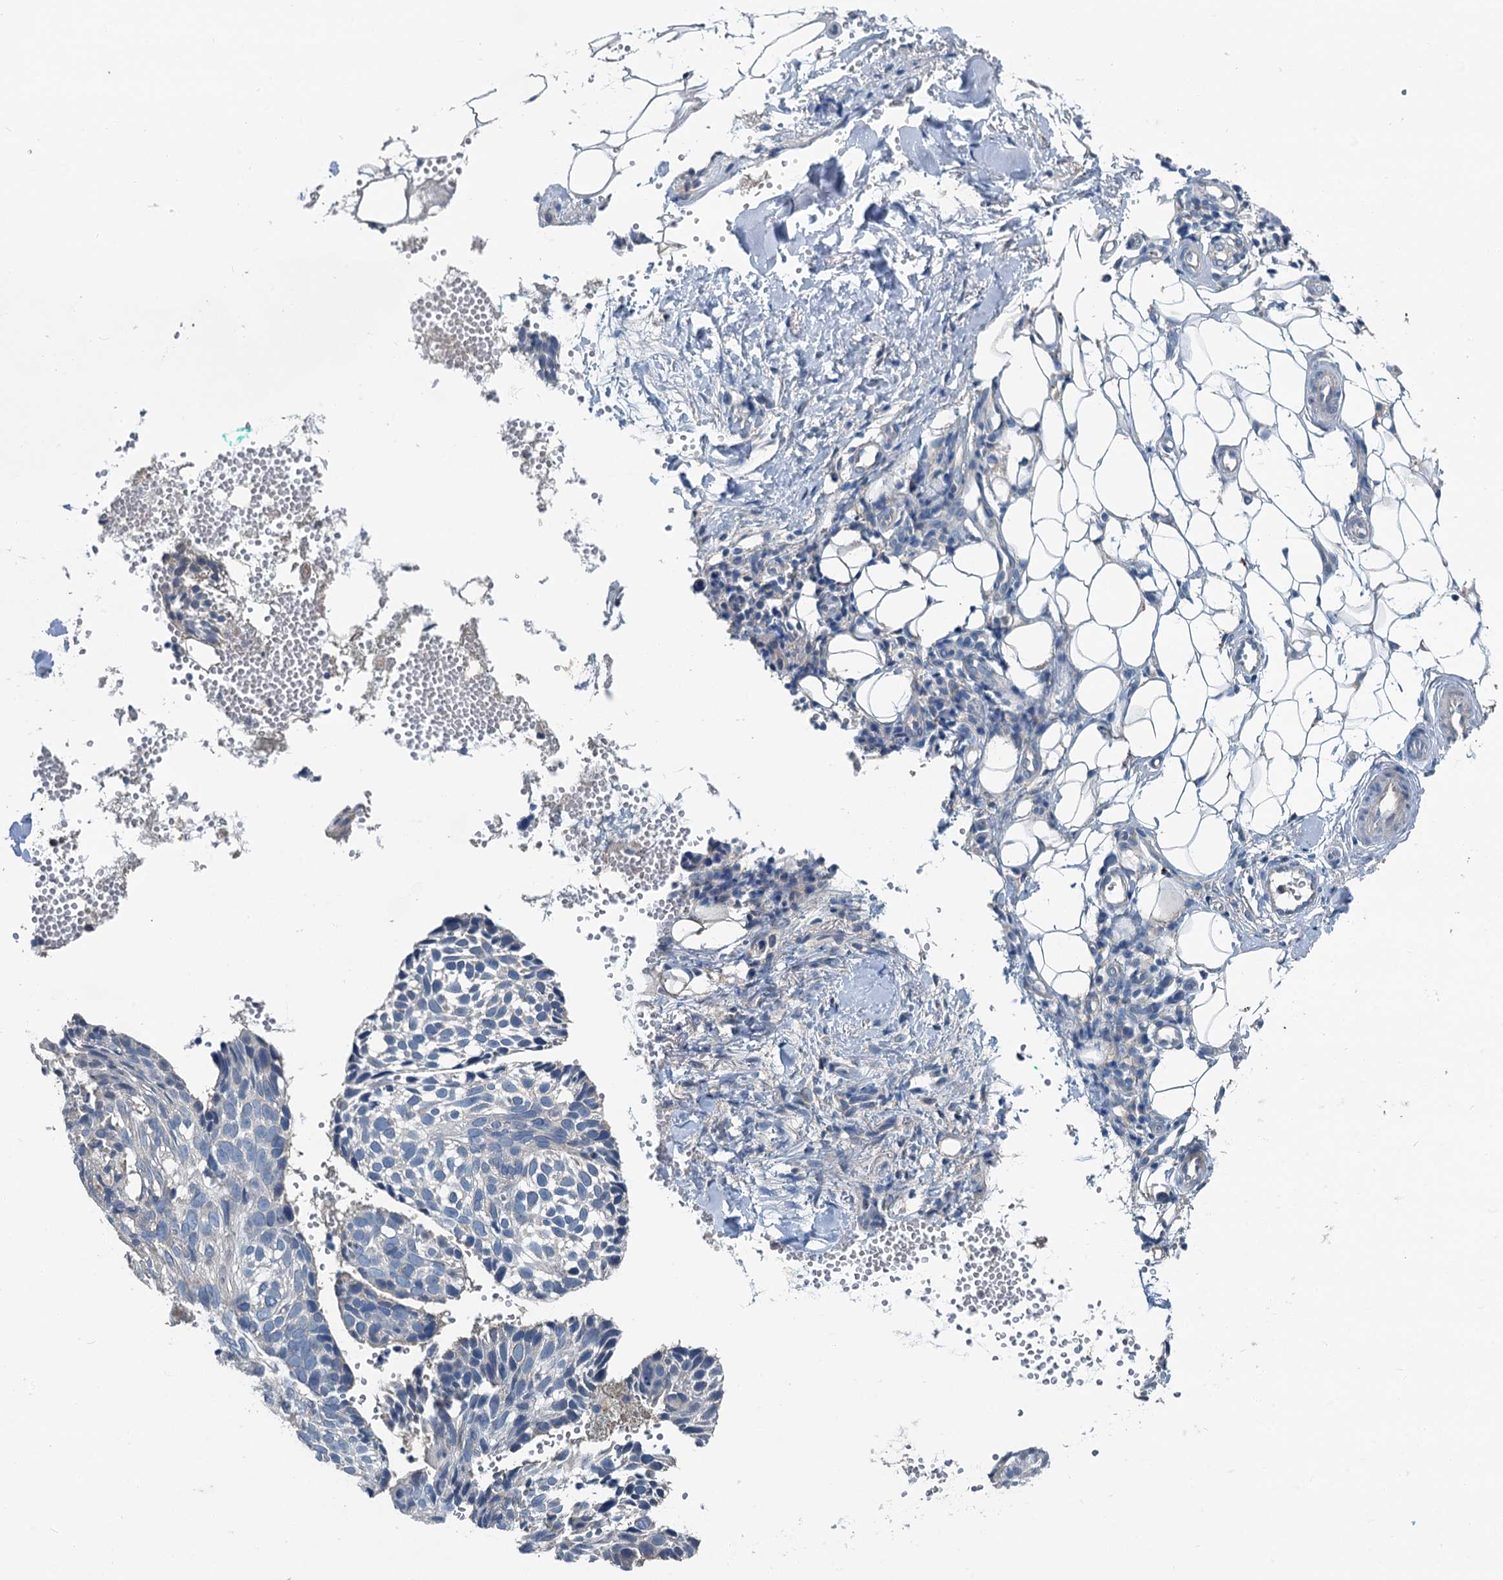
{"staining": {"intensity": "negative", "quantity": "none", "location": "none"}, "tissue": "skin cancer", "cell_type": "Tumor cells", "image_type": "cancer", "snomed": [{"axis": "morphology", "description": "Normal tissue, NOS"}, {"axis": "morphology", "description": "Basal cell carcinoma"}, {"axis": "topography", "description": "Skin"}], "caption": "Skin basal cell carcinoma stained for a protein using immunohistochemistry (IHC) demonstrates no expression tumor cells.", "gene": "C6orf120", "patient": {"sex": "male", "age": 66}}